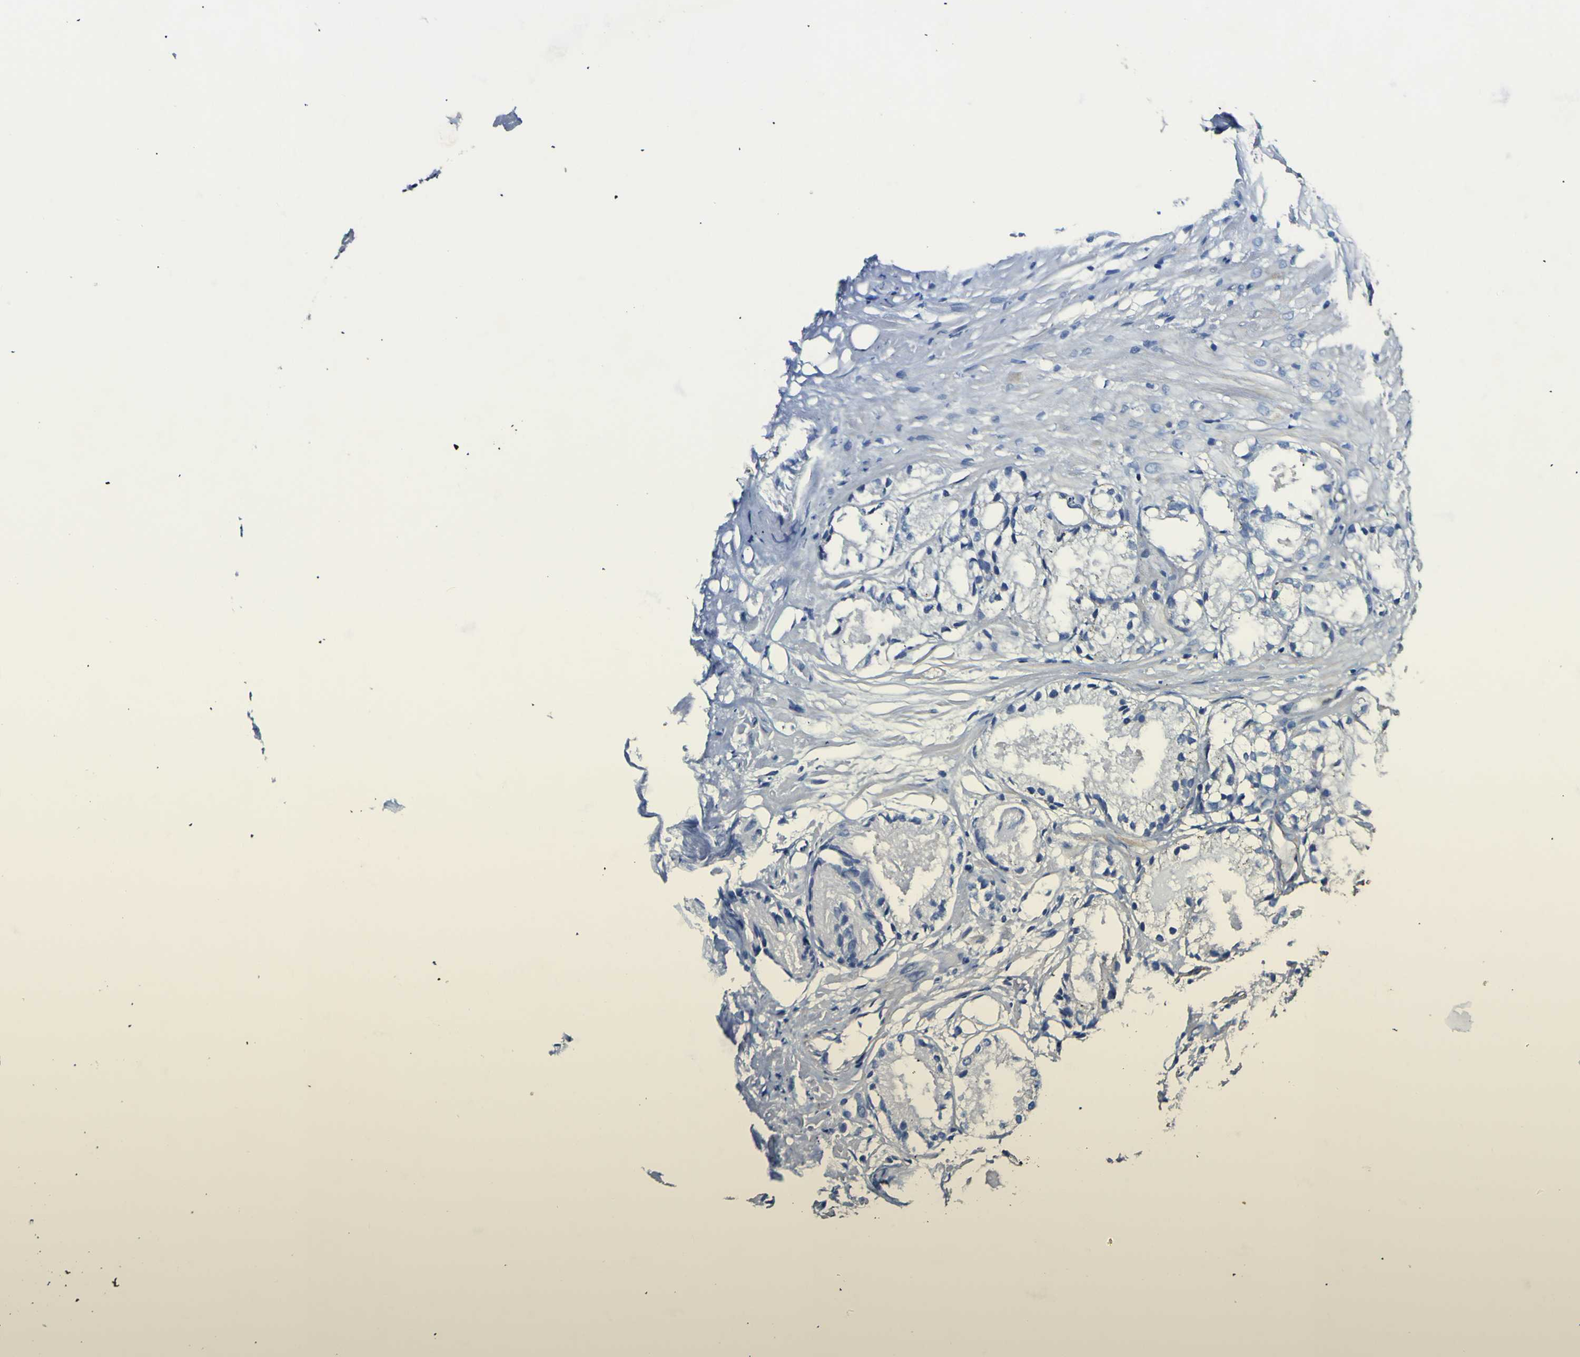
{"staining": {"intensity": "weak", "quantity": "25%-75%", "location": "cytoplasmic/membranous"}, "tissue": "prostate cancer", "cell_type": "Tumor cells", "image_type": "cancer", "snomed": [{"axis": "morphology", "description": "Adenocarcinoma, Low grade"}, {"axis": "topography", "description": "Prostate"}], "caption": "IHC histopathology image of low-grade adenocarcinoma (prostate) stained for a protein (brown), which shows low levels of weak cytoplasmic/membranous expression in about 25%-75% of tumor cells.", "gene": "ALDH18A1", "patient": {"sex": "male", "age": 72}}